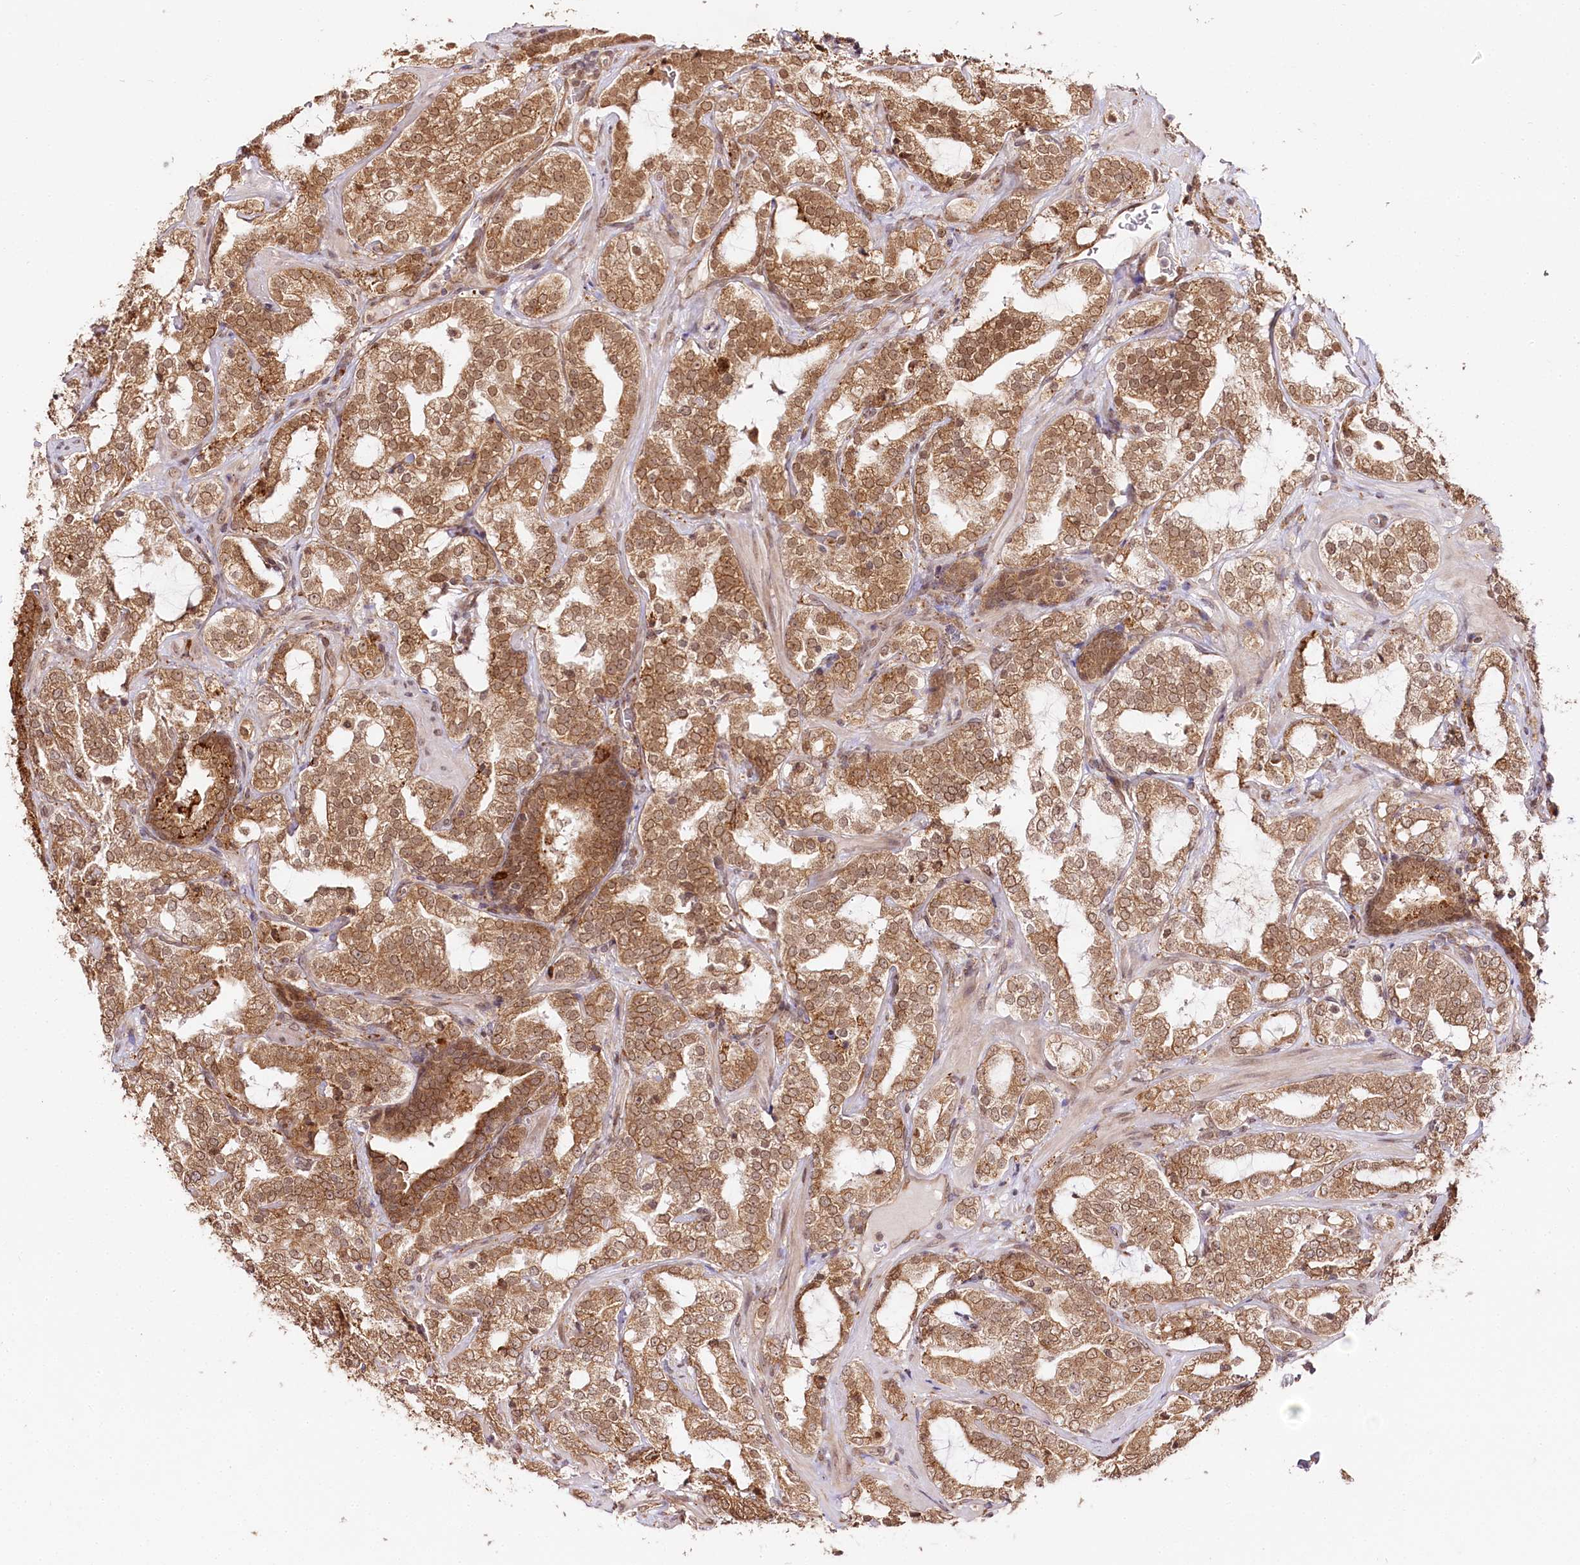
{"staining": {"intensity": "moderate", "quantity": ">75%", "location": "cytoplasmic/membranous,nuclear"}, "tissue": "prostate cancer", "cell_type": "Tumor cells", "image_type": "cancer", "snomed": [{"axis": "morphology", "description": "Adenocarcinoma, High grade"}, {"axis": "topography", "description": "Prostate"}], "caption": "Brown immunohistochemical staining in human prostate cancer (high-grade adenocarcinoma) shows moderate cytoplasmic/membranous and nuclear positivity in approximately >75% of tumor cells.", "gene": "ENSG00000144785", "patient": {"sex": "male", "age": 64}}